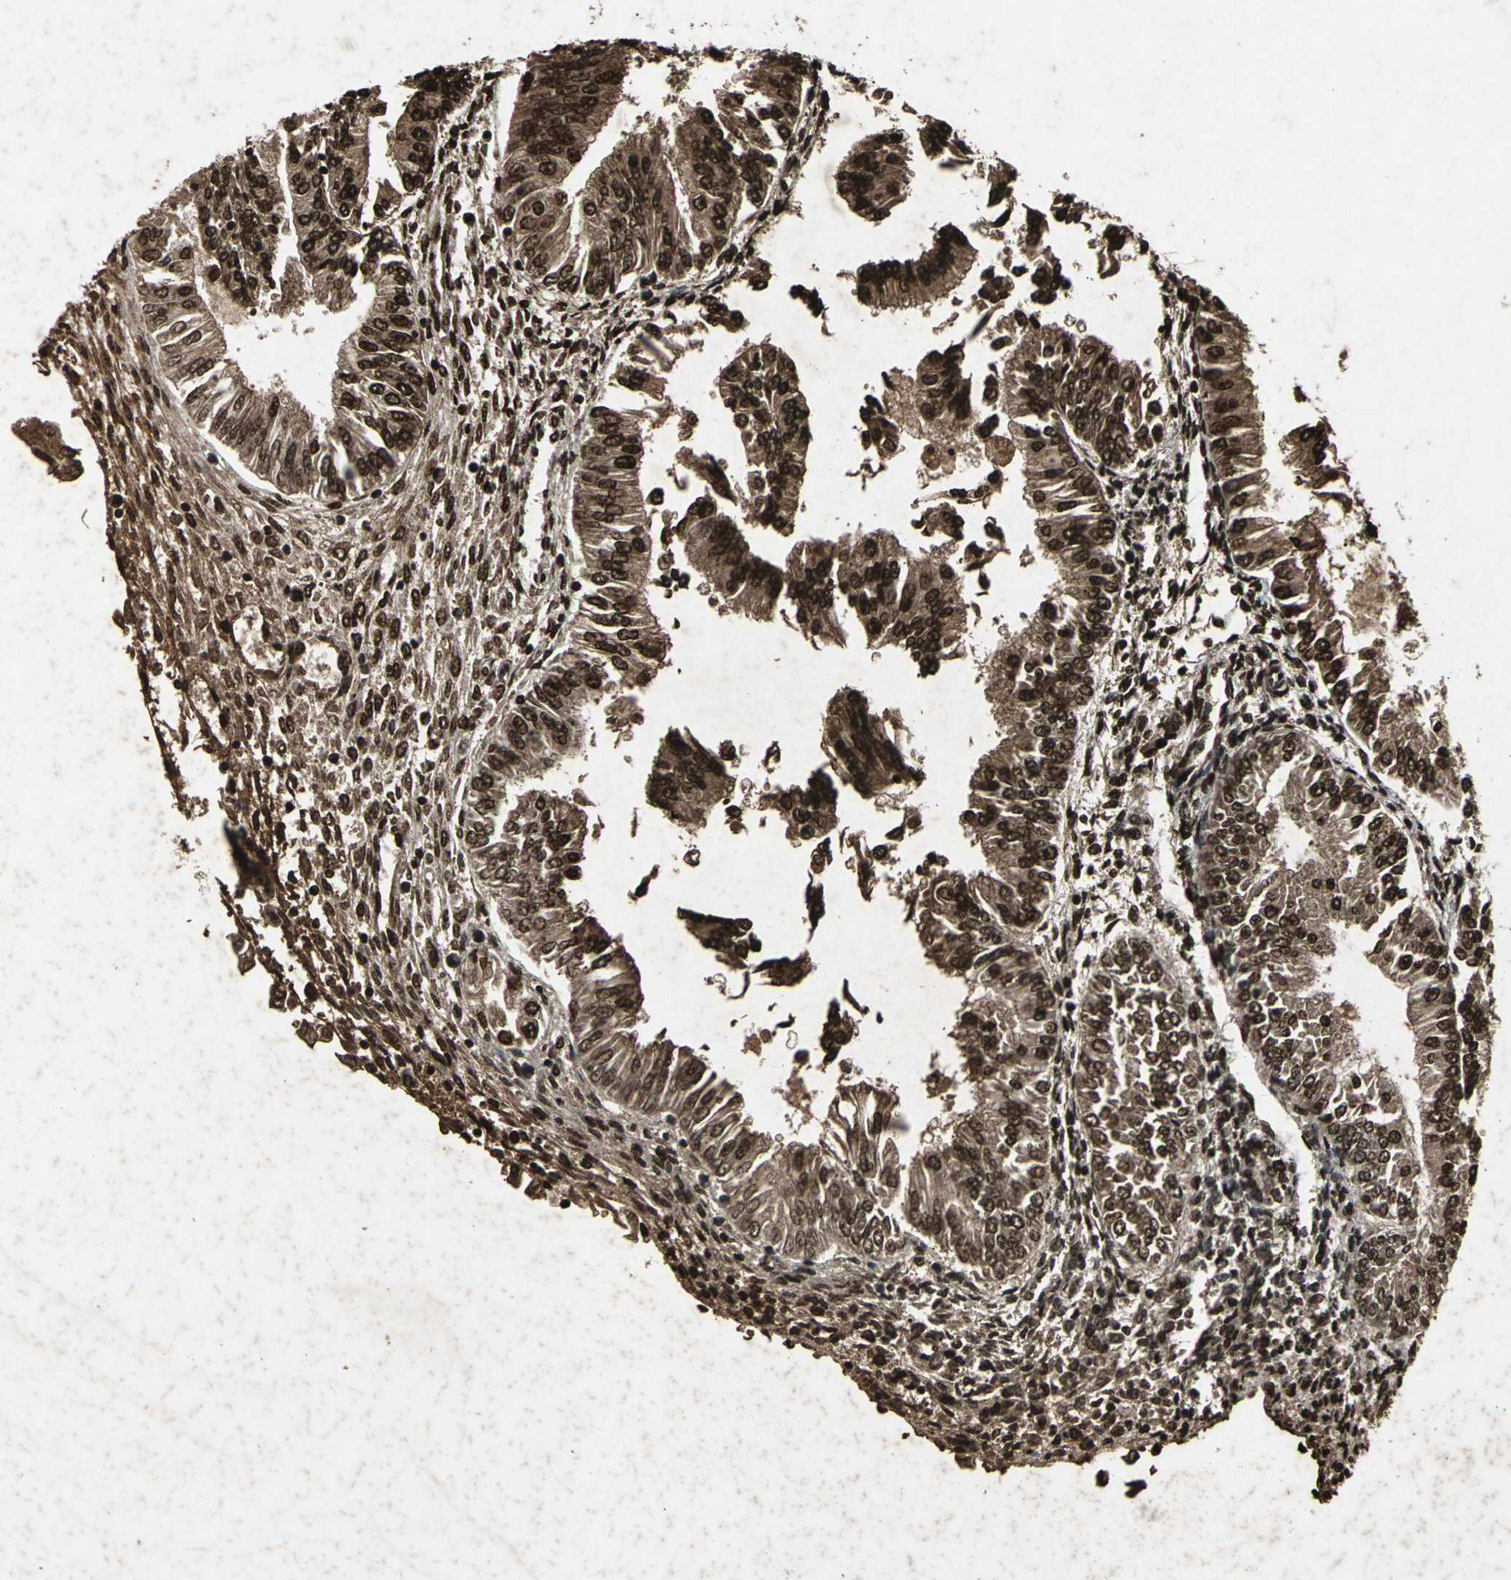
{"staining": {"intensity": "strong", "quantity": ">75%", "location": "cytoplasmic/membranous,nuclear"}, "tissue": "endometrial cancer", "cell_type": "Tumor cells", "image_type": "cancer", "snomed": [{"axis": "morphology", "description": "Adenocarcinoma, NOS"}, {"axis": "topography", "description": "Endometrium"}], "caption": "An immunohistochemistry histopathology image of tumor tissue is shown. Protein staining in brown highlights strong cytoplasmic/membranous and nuclear positivity in endometrial adenocarcinoma within tumor cells. The staining was performed using DAB (3,3'-diaminobenzidine) to visualize the protein expression in brown, while the nuclei were stained in blue with hematoxylin (Magnification: 20x).", "gene": "SEPTIN4", "patient": {"sex": "female", "age": 53}}